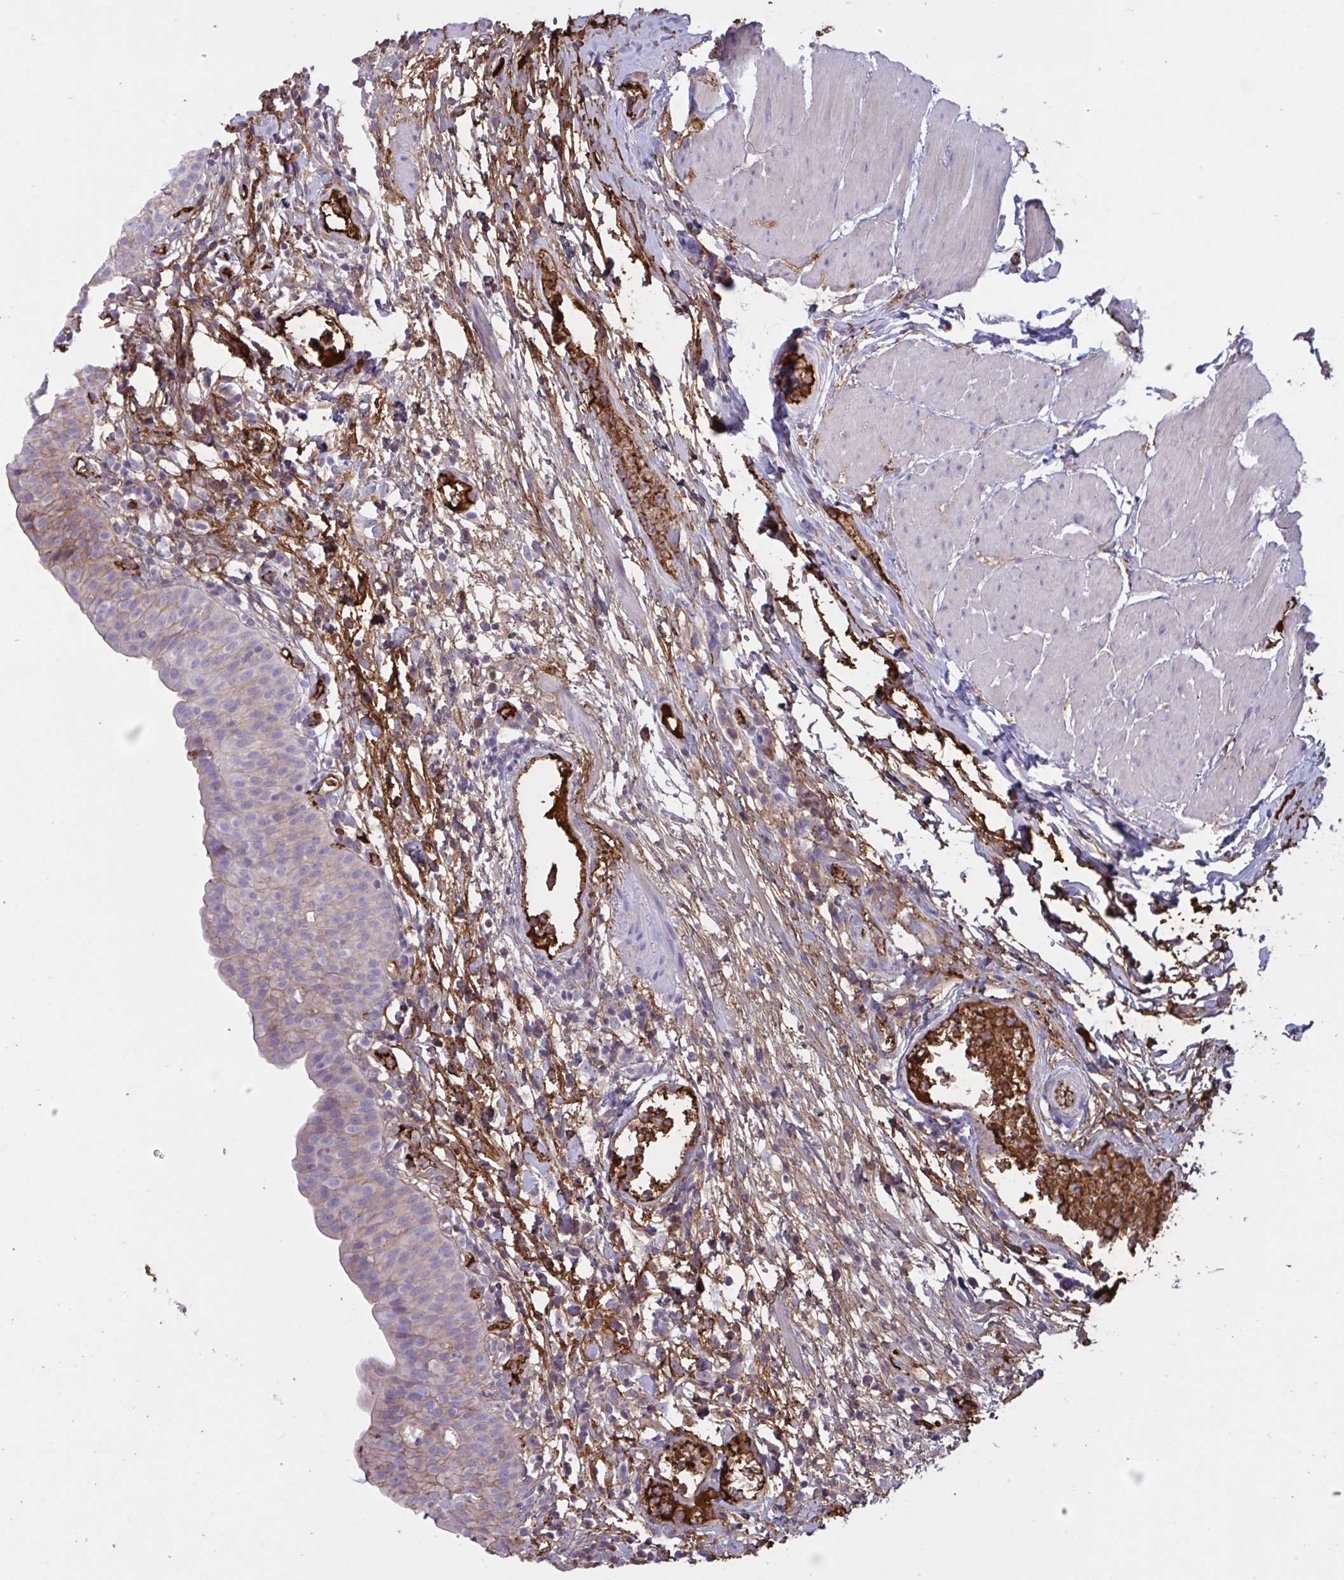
{"staining": {"intensity": "moderate", "quantity": "<25%", "location": "cytoplasmic/membranous"}, "tissue": "urinary bladder", "cell_type": "Urothelial cells", "image_type": "normal", "snomed": [{"axis": "morphology", "description": "Normal tissue, NOS"}, {"axis": "morphology", "description": "Inflammation, NOS"}, {"axis": "topography", "description": "Urinary bladder"}], "caption": "High-magnification brightfield microscopy of unremarkable urinary bladder stained with DAB (3,3'-diaminobenzidine) (brown) and counterstained with hematoxylin (blue). urothelial cells exhibit moderate cytoplasmic/membranous expression is seen in approximately<25% of cells. (brown staining indicates protein expression, while blue staining denotes nuclei).", "gene": "IL1R1", "patient": {"sex": "male", "age": 57}}